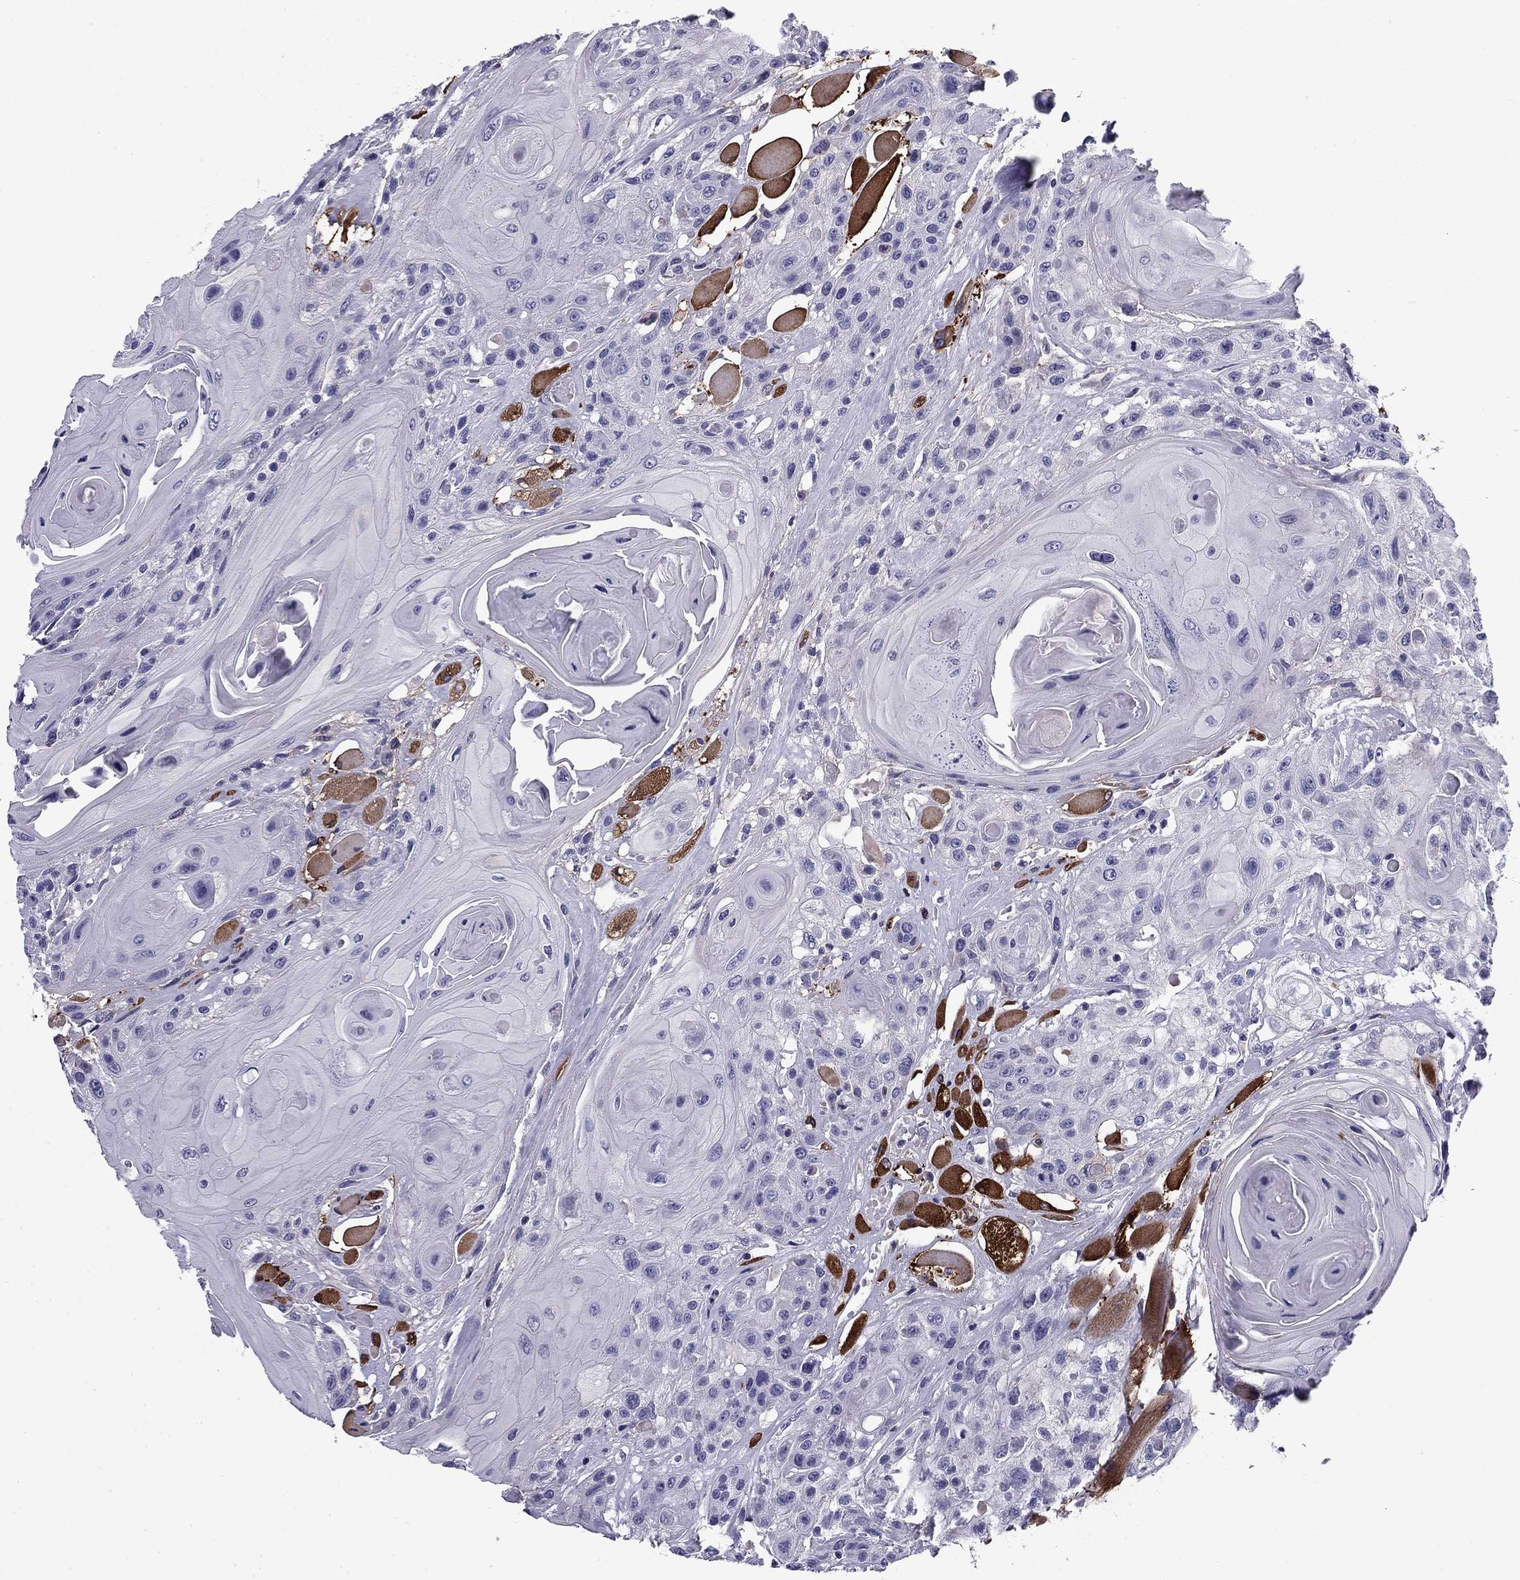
{"staining": {"intensity": "negative", "quantity": "none", "location": "none"}, "tissue": "head and neck cancer", "cell_type": "Tumor cells", "image_type": "cancer", "snomed": [{"axis": "morphology", "description": "Squamous cell carcinoma, NOS"}, {"axis": "topography", "description": "Head-Neck"}], "caption": "Human head and neck cancer stained for a protein using IHC shows no expression in tumor cells.", "gene": "FLNC", "patient": {"sex": "female", "age": 59}}